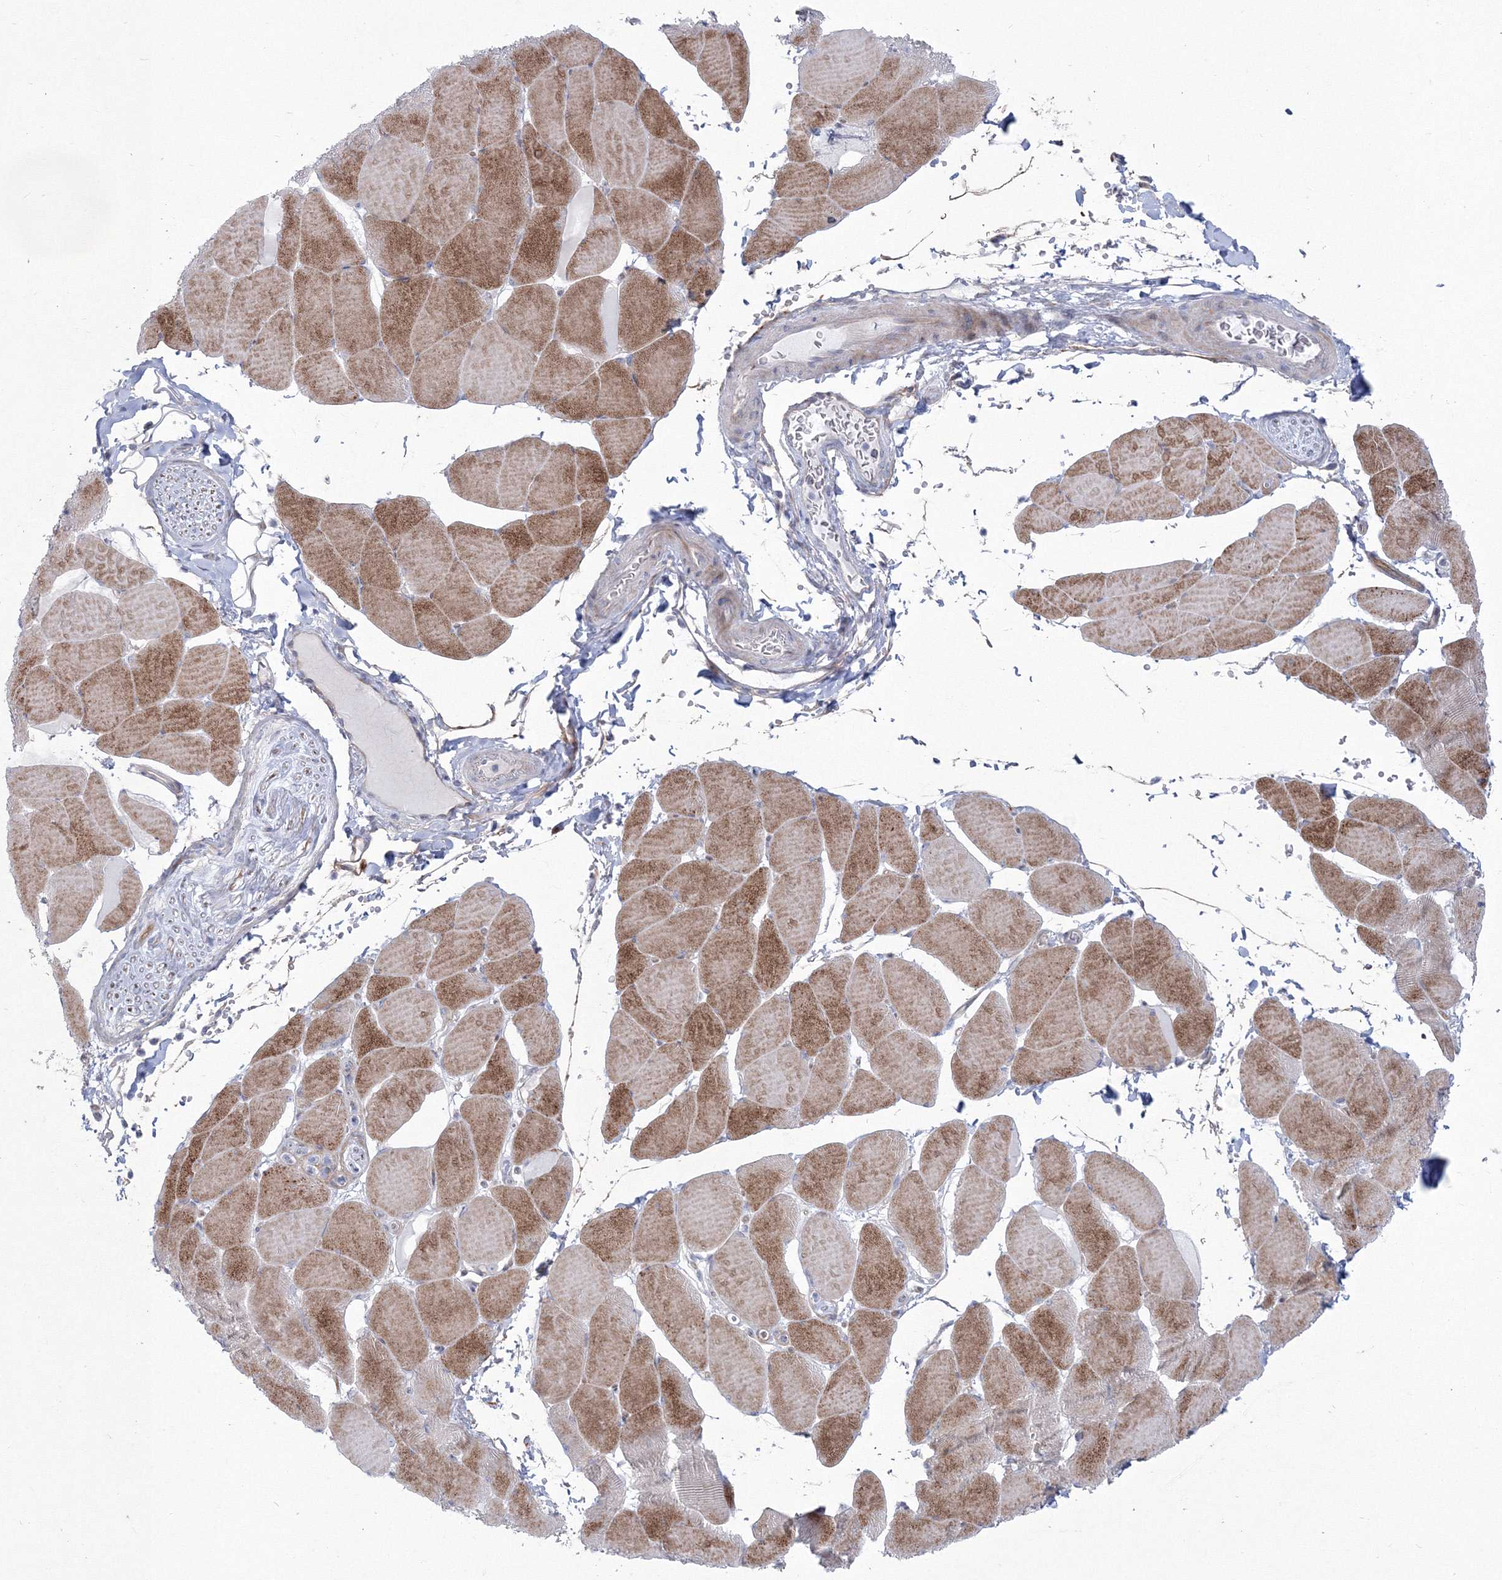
{"staining": {"intensity": "moderate", "quantity": ">75%", "location": "cytoplasmic/membranous"}, "tissue": "skeletal muscle", "cell_type": "Myocytes", "image_type": "normal", "snomed": [{"axis": "morphology", "description": "Normal tissue, NOS"}, {"axis": "topography", "description": "Skeletal muscle"}, {"axis": "topography", "description": "Head-Neck"}], "caption": "An image of human skeletal muscle stained for a protein reveals moderate cytoplasmic/membranous brown staining in myocytes. Nuclei are stained in blue.", "gene": "HYAL2", "patient": {"sex": "male", "age": 66}}